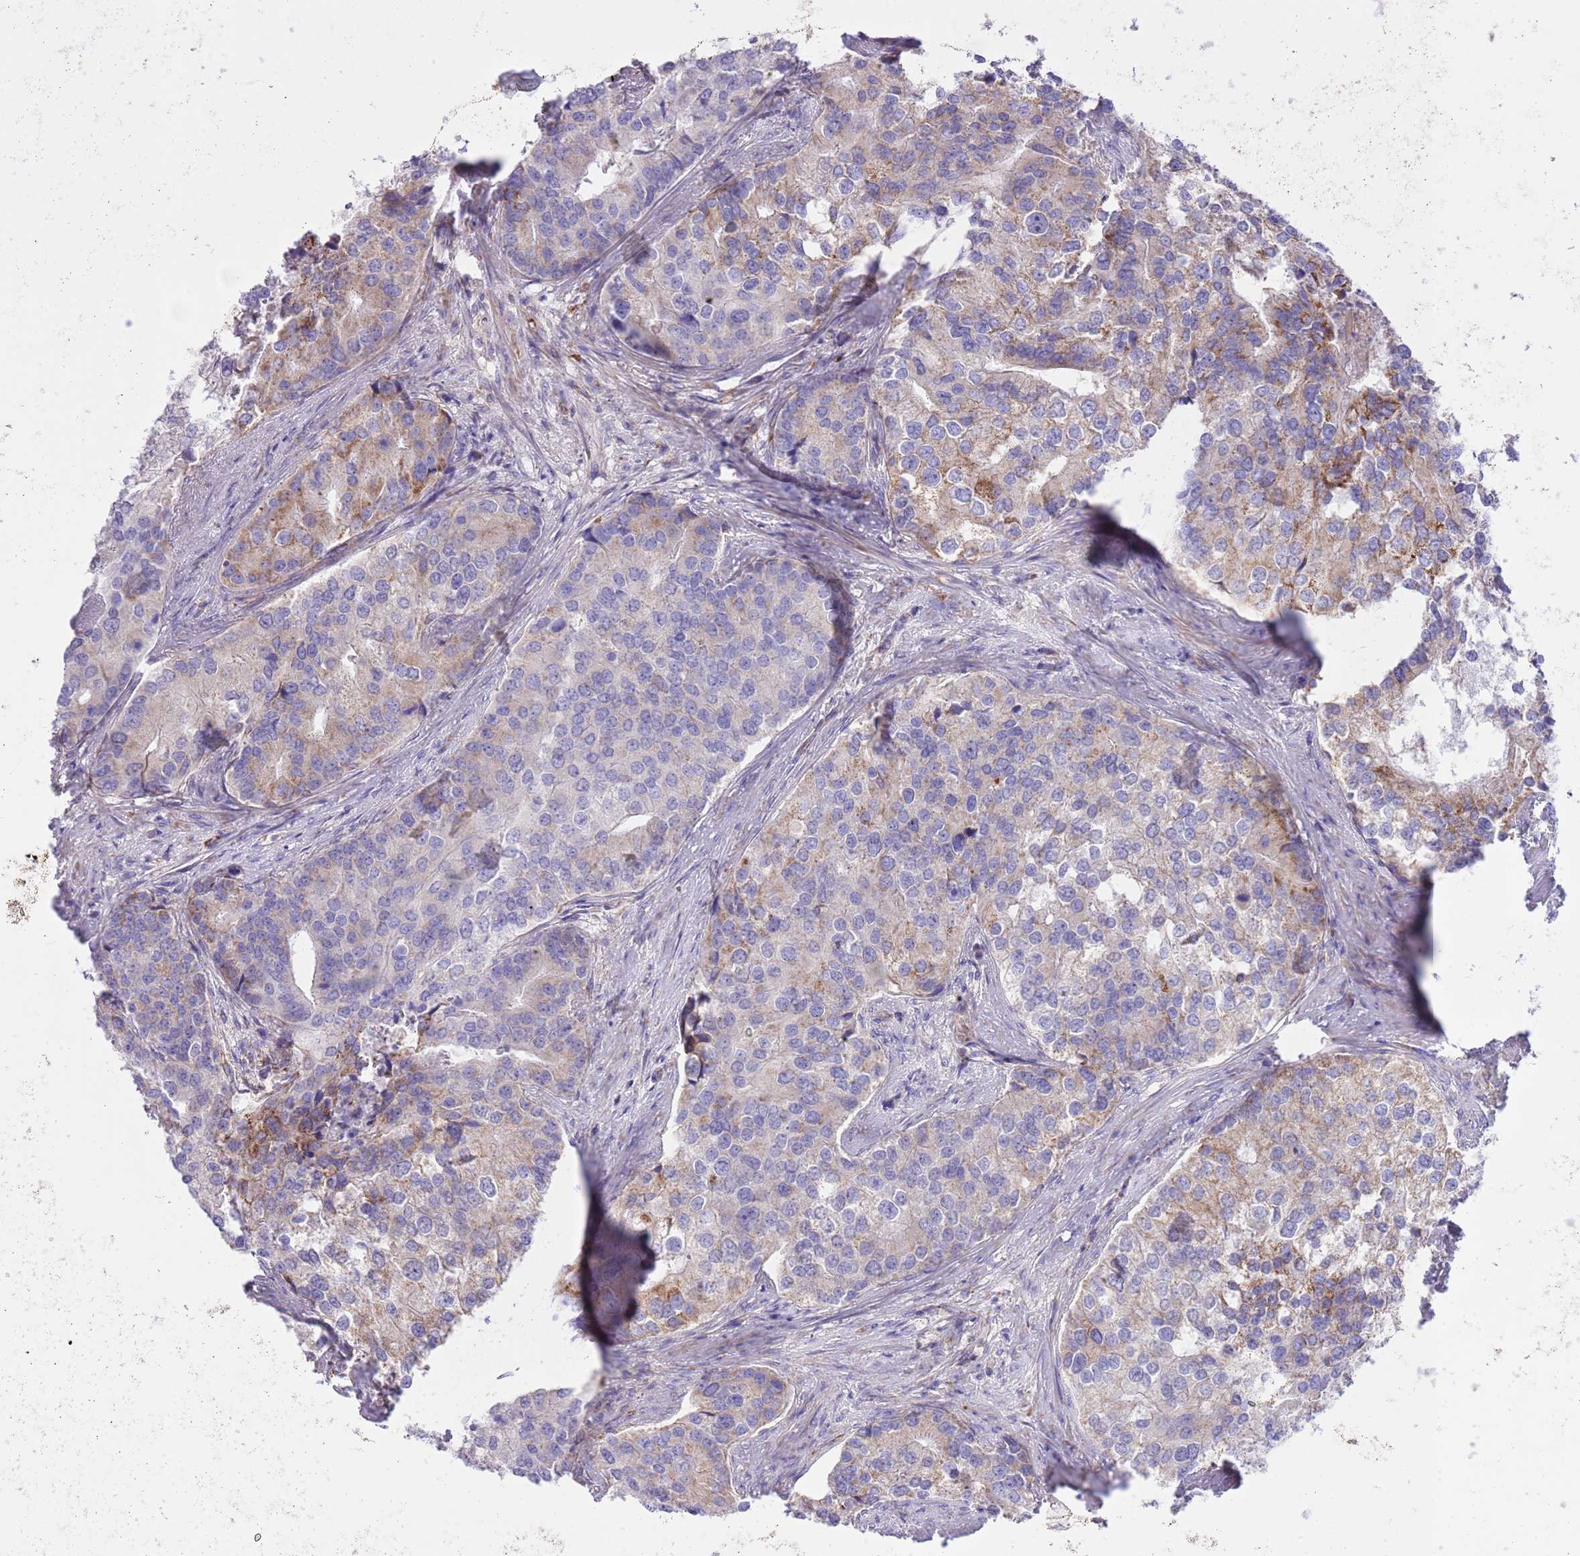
{"staining": {"intensity": "weak", "quantity": "<25%", "location": "cytoplasmic/membranous"}, "tissue": "prostate cancer", "cell_type": "Tumor cells", "image_type": "cancer", "snomed": [{"axis": "morphology", "description": "Adenocarcinoma, High grade"}, {"axis": "topography", "description": "Prostate"}], "caption": "This is an IHC image of human prostate high-grade adenocarcinoma. There is no expression in tumor cells.", "gene": "SS18L2", "patient": {"sex": "male", "age": 62}}